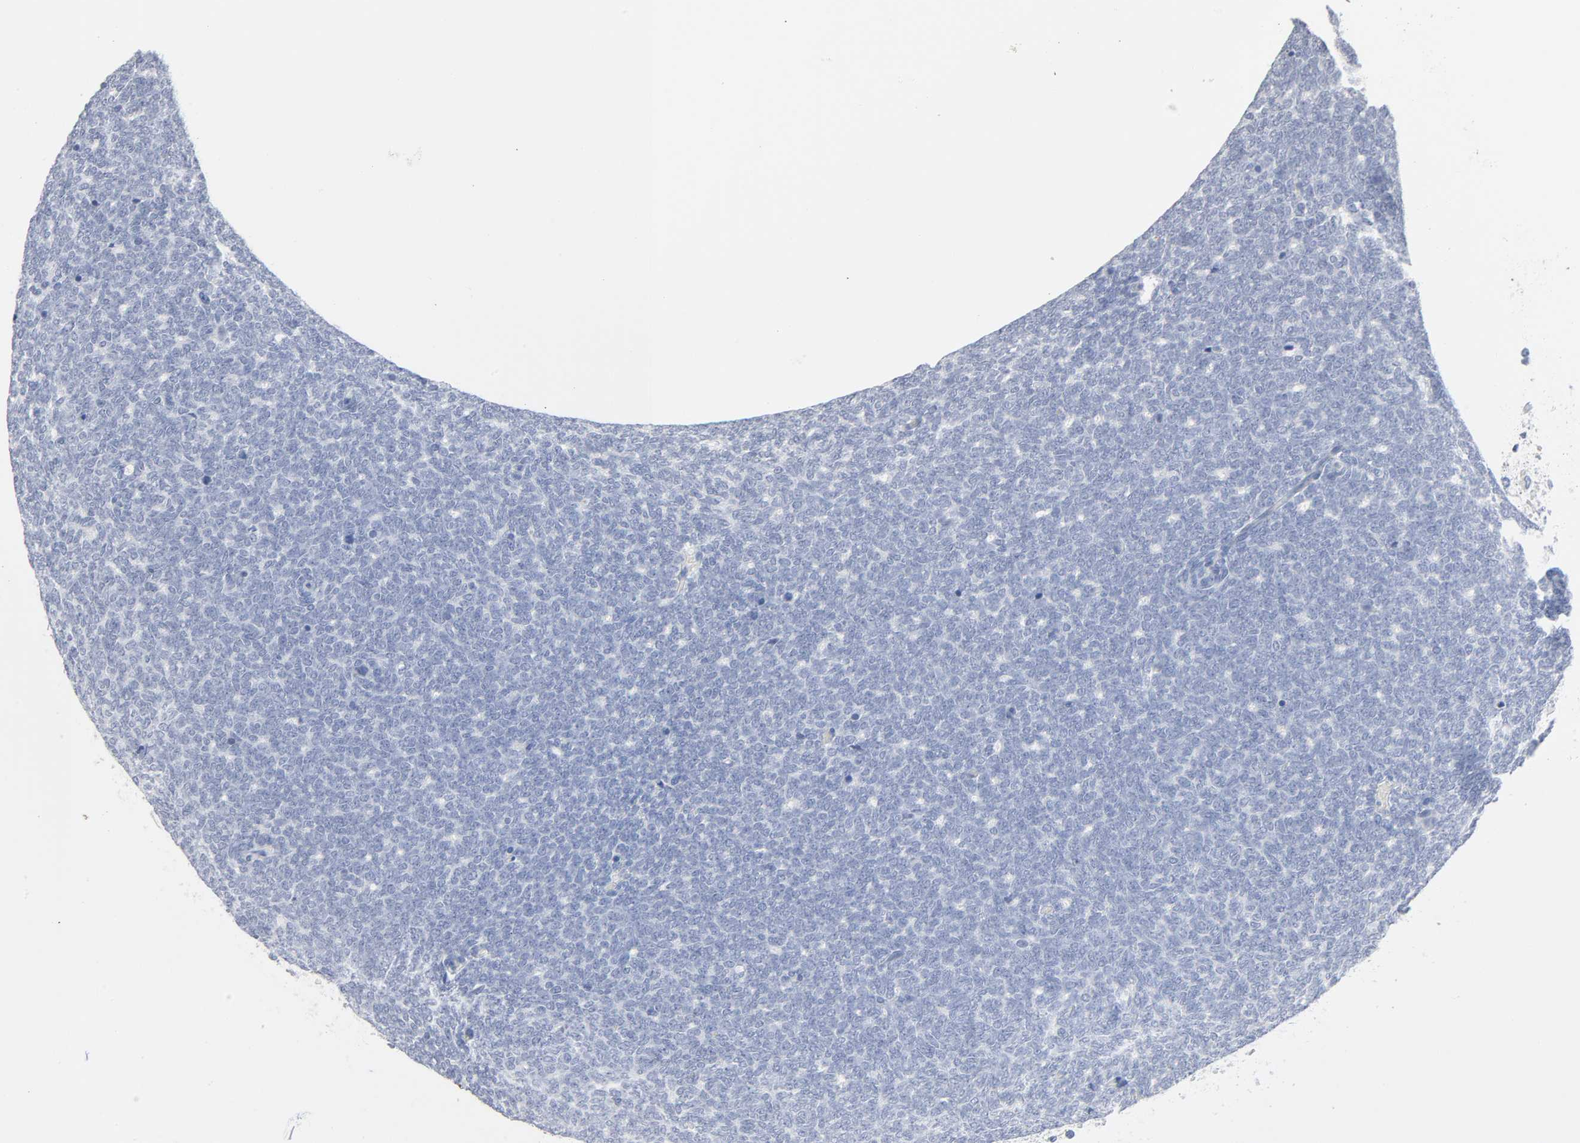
{"staining": {"intensity": "negative", "quantity": "none", "location": "none"}, "tissue": "renal cancer", "cell_type": "Tumor cells", "image_type": "cancer", "snomed": [{"axis": "morphology", "description": "Neoplasm, malignant, NOS"}, {"axis": "topography", "description": "Kidney"}], "caption": "Human malignant neoplasm (renal) stained for a protein using immunohistochemistry (IHC) shows no positivity in tumor cells.", "gene": "ACP3", "patient": {"sex": "male", "age": 28}}